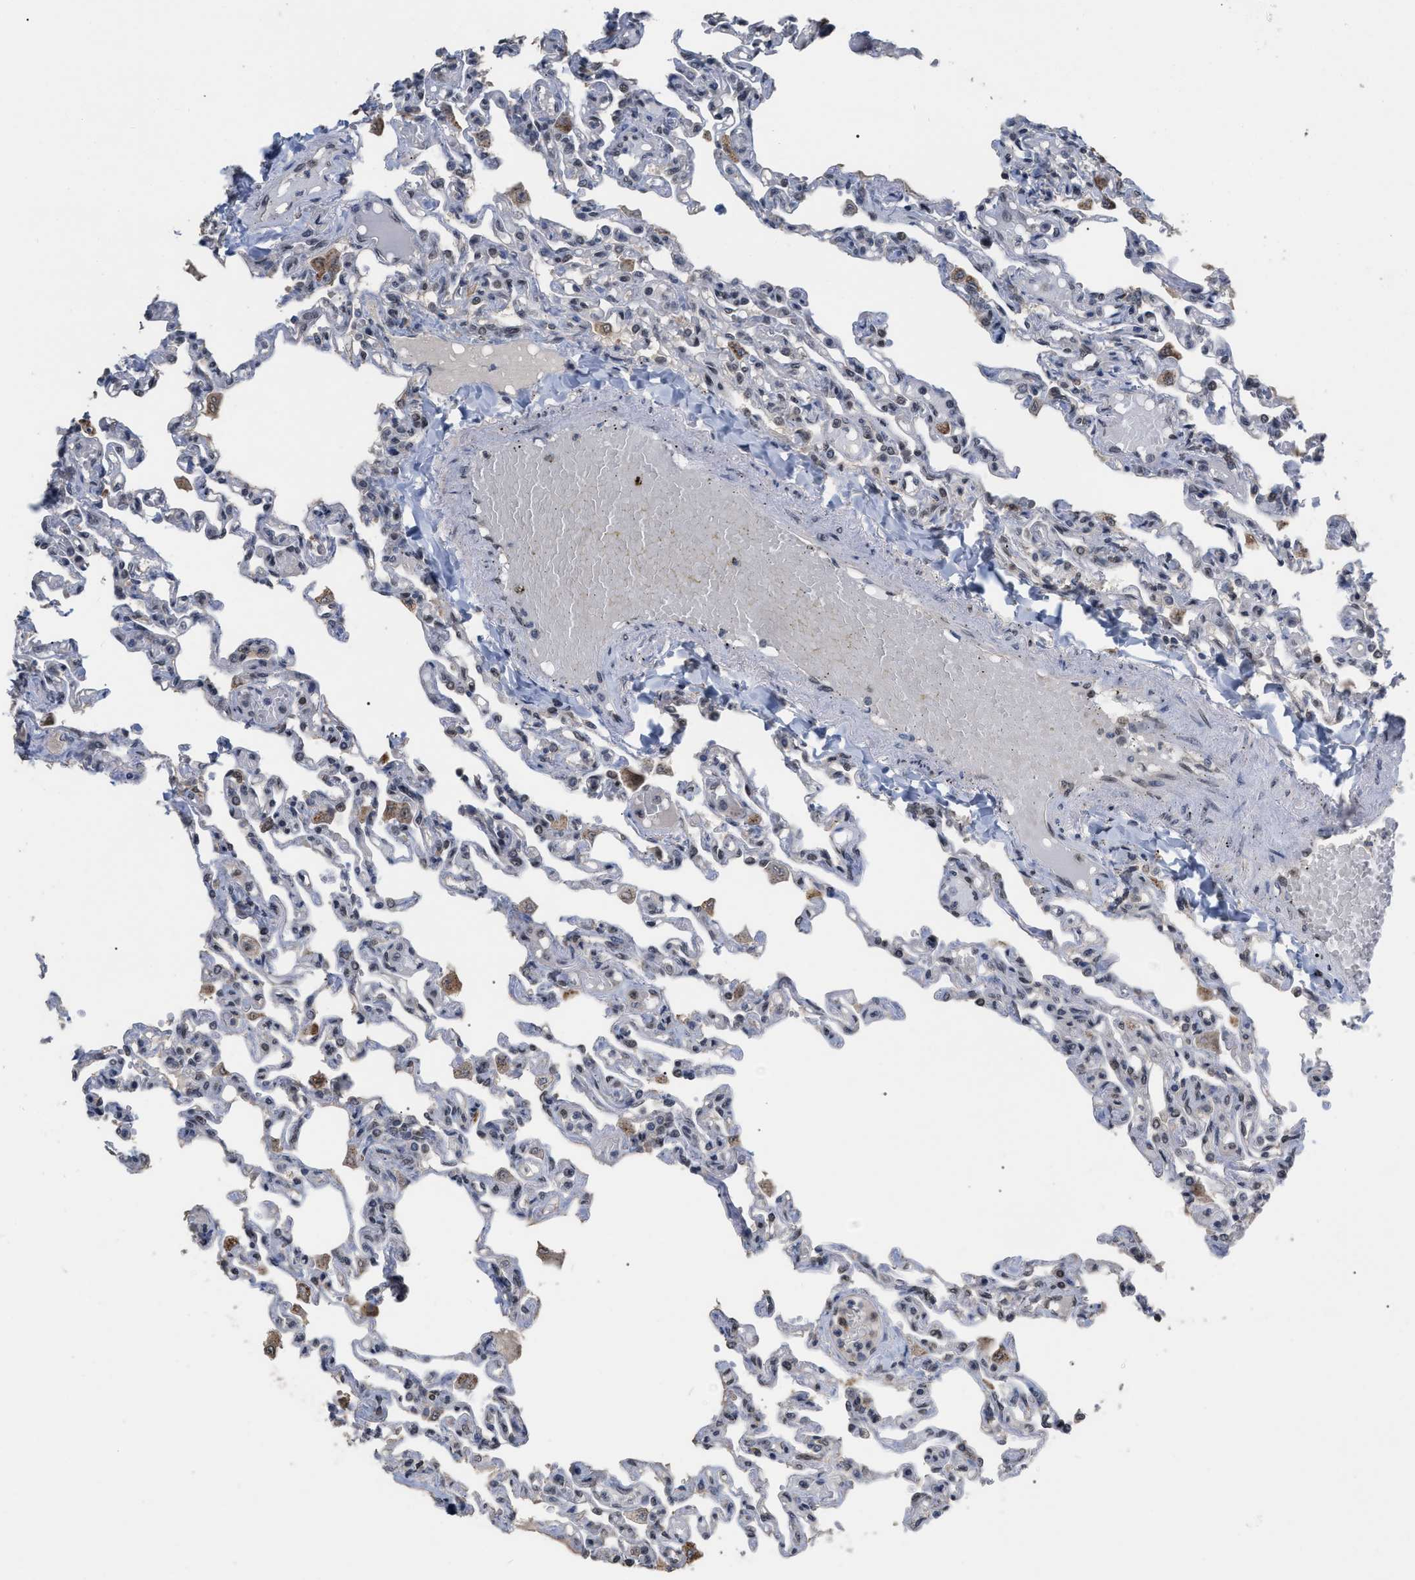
{"staining": {"intensity": "moderate", "quantity": "<25%", "location": "nuclear"}, "tissue": "lung", "cell_type": "Alveolar cells", "image_type": "normal", "snomed": [{"axis": "morphology", "description": "Normal tissue, NOS"}, {"axis": "topography", "description": "Lung"}], "caption": "Human lung stained for a protein (brown) reveals moderate nuclear positive positivity in about <25% of alveolar cells.", "gene": "JAZF1", "patient": {"sex": "male", "age": 21}}